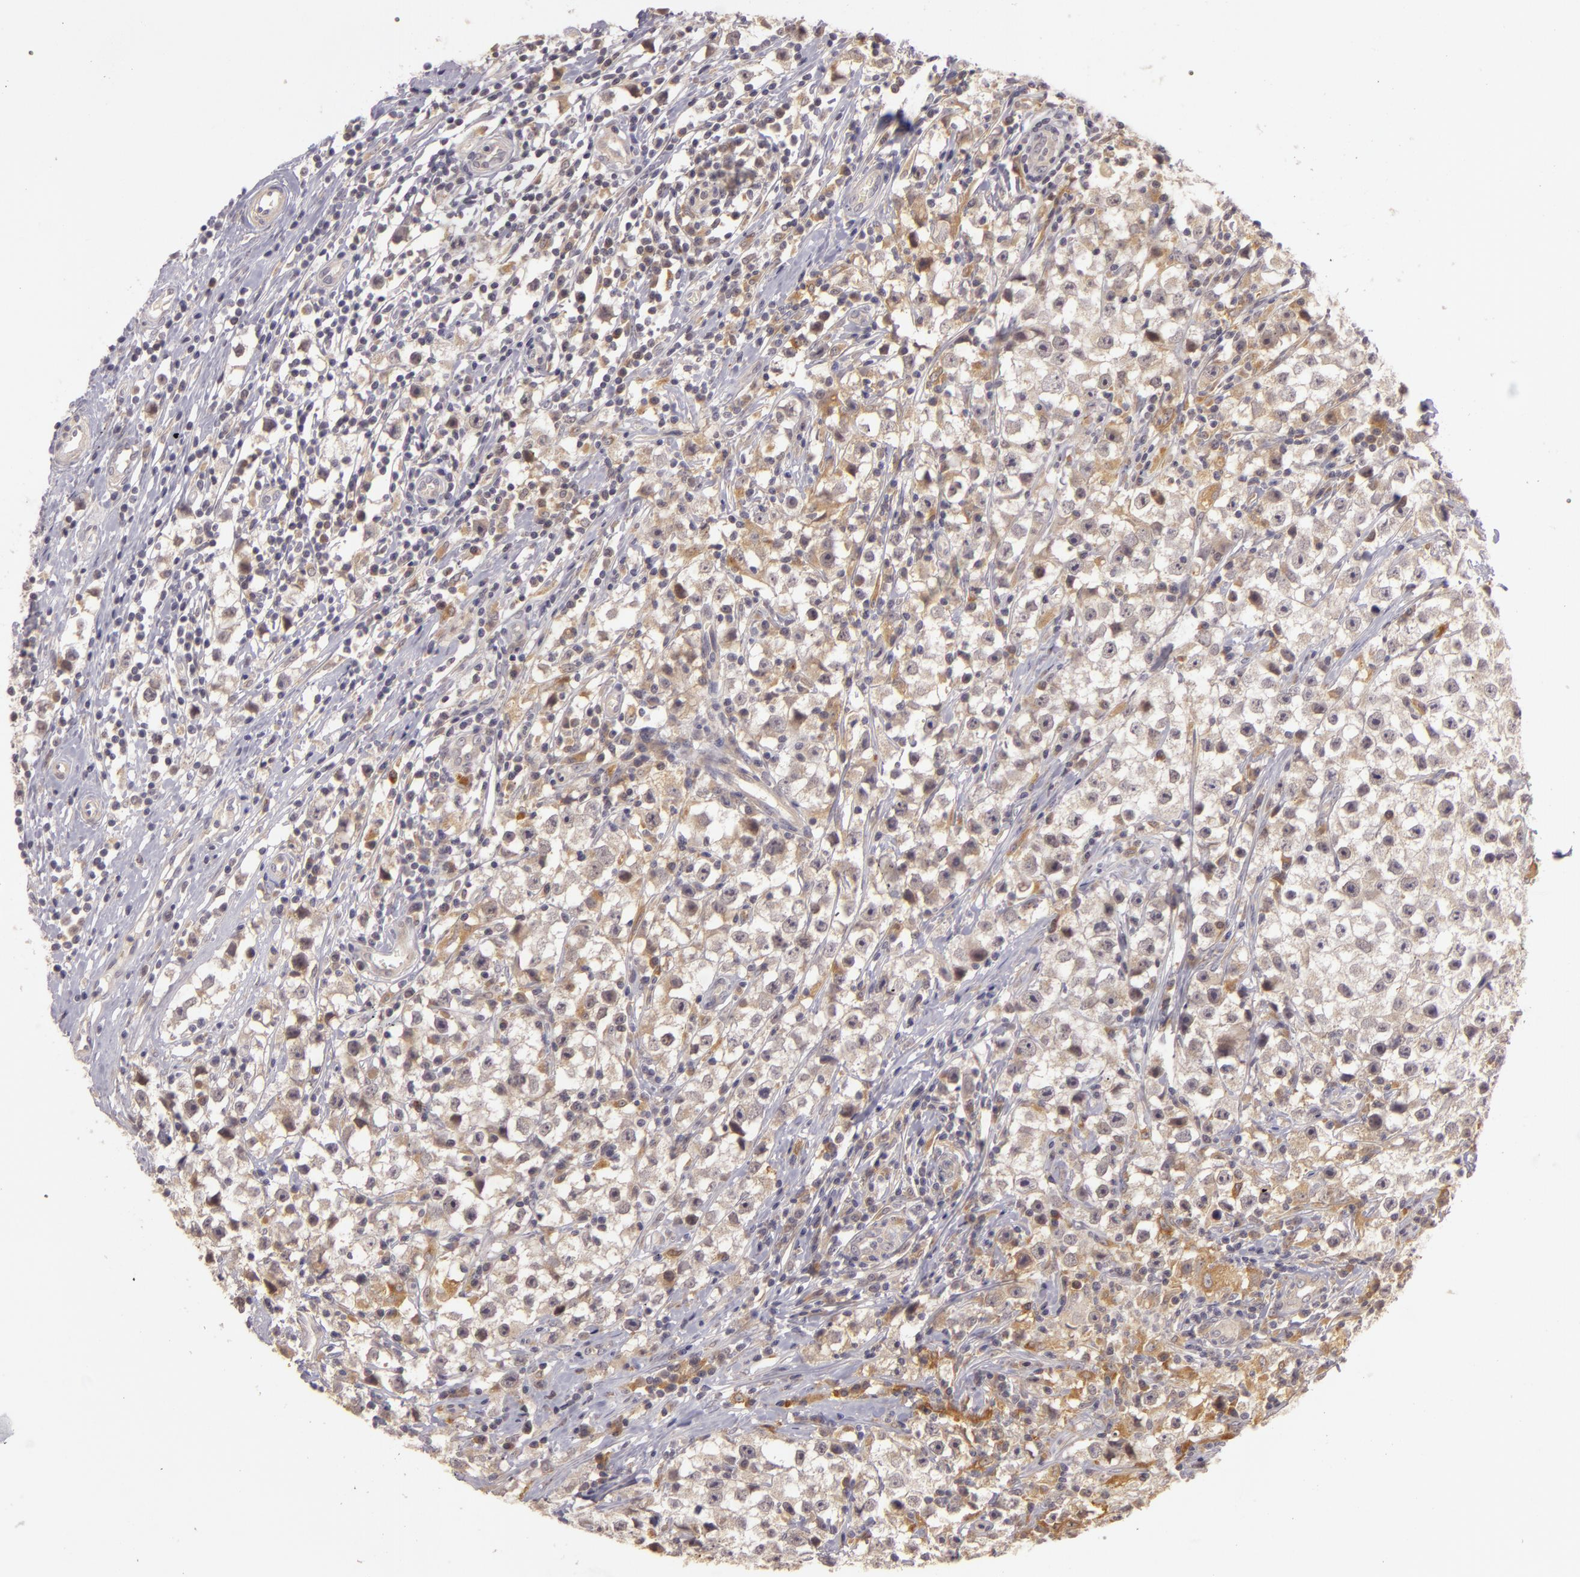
{"staining": {"intensity": "weak", "quantity": ">75%", "location": "cytoplasmic/membranous"}, "tissue": "testis cancer", "cell_type": "Tumor cells", "image_type": "cancer", "snomed": [{"axis": "morphology", "description": "Seminoma, NOS"}, {"axis": "topography", "description": "Testis"}], "caption": "An immunohistochemistry (IHC) histopathology image of neoplastic tissue is shown. Protein staining in brown shows weak cytoplasmic/membranous positivity in testis cancer within tumor cells. (DAB IHC, brown staining for protein, blue staining for nuclei).", "gene": "PPP1R3F", "patient": {"sex": "male", "age": 35}}